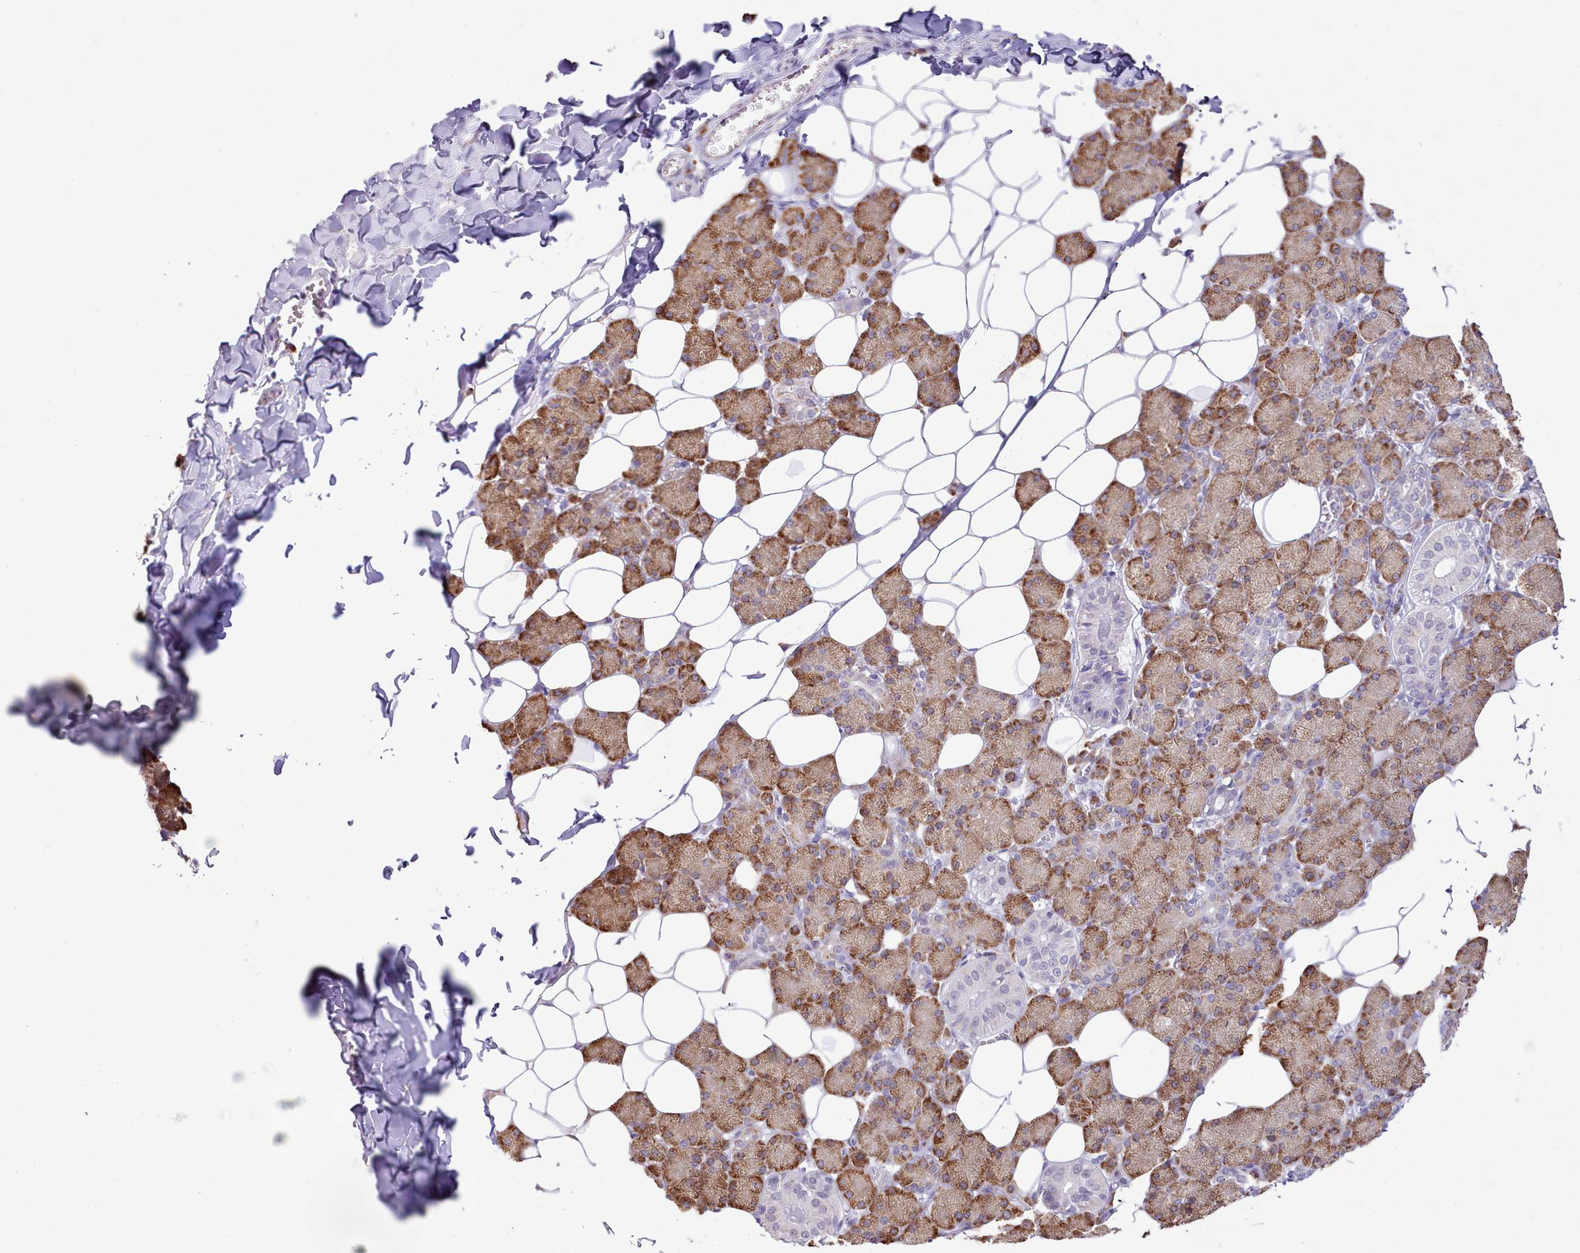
{"staining": {"intensity": "strong", "quantity": "25%-75%", "location": "cytoplasmic/membranous"}, "tissue": "salivary gland", "cell_type": "Glandular cells", "image_type": "normal", "snomed": [{"axis": "morphology", "description": "Normal tissue, NOS"}, {"axis": "topography", "description": "Salivary gland"}], "caption": "The micrograph exhibits staining of benign salivary gland, revealing strong cytoplasmic/membranous protein expression (brown color) within glandular cells.", "gene": "SEC61B", "patient": {"sex": "female", "age": 33}}